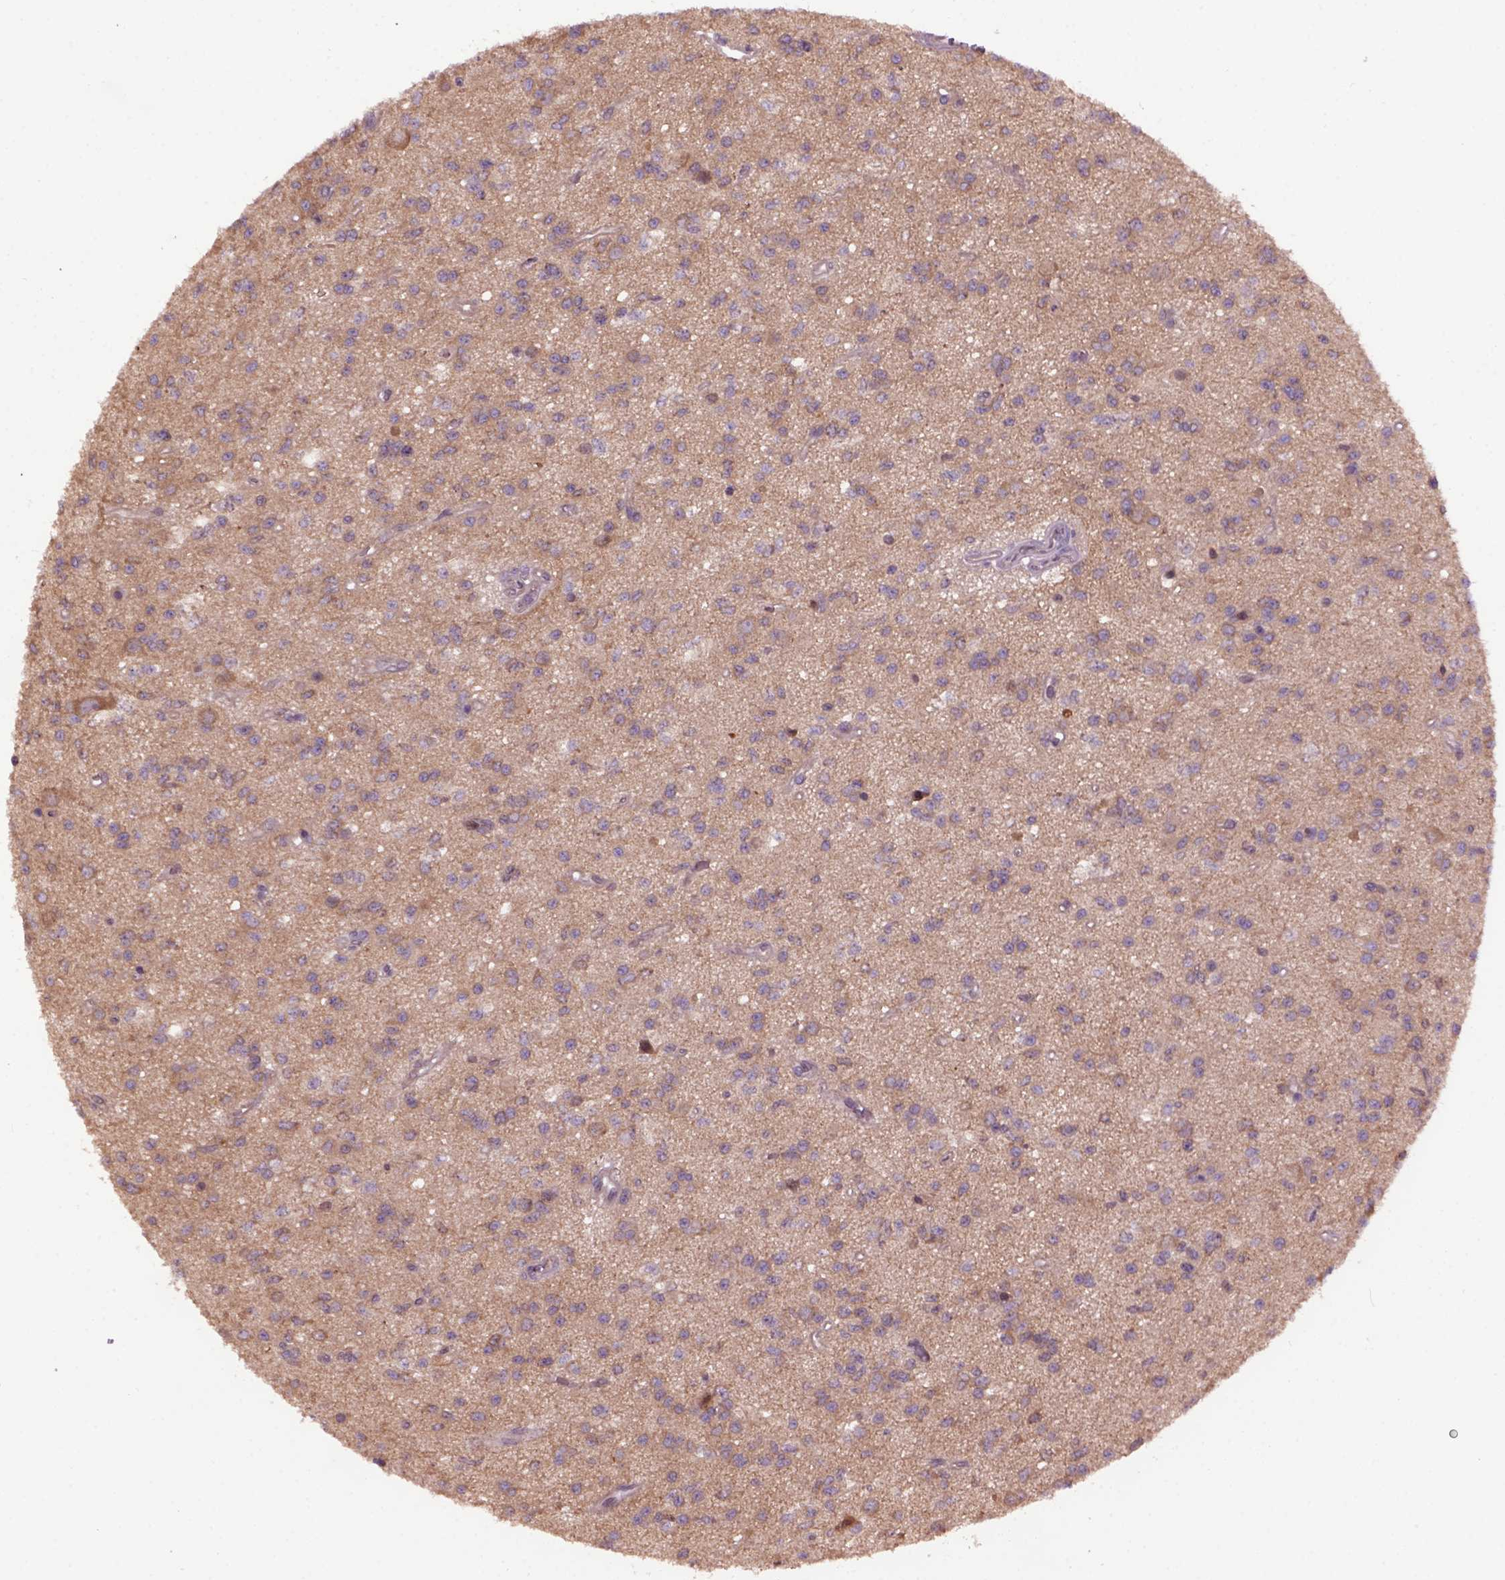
{"staining": {"intensity": "moderate", "quantity": ">75%", "location": "cytoplasmic/membranous"}, "tissue": "glioma", "cell_type": "Tumor cells", "image_type": "cancer", "snomed": [{"axis": "morphology", "description": "Glioma, malignant, Low grade"}, {"axis": "topography", "description": "Brain"}], "caption": "Immunohistochemical staining of glioma displays medium levels of moderate cytoplasmic/membranous protein staining in about >75% of tumor cells. Ihc stains the protein in brown and the nuclei are stained blue.", "gene": "WDR48", "patient": {"sex": "female", "age": 45}}